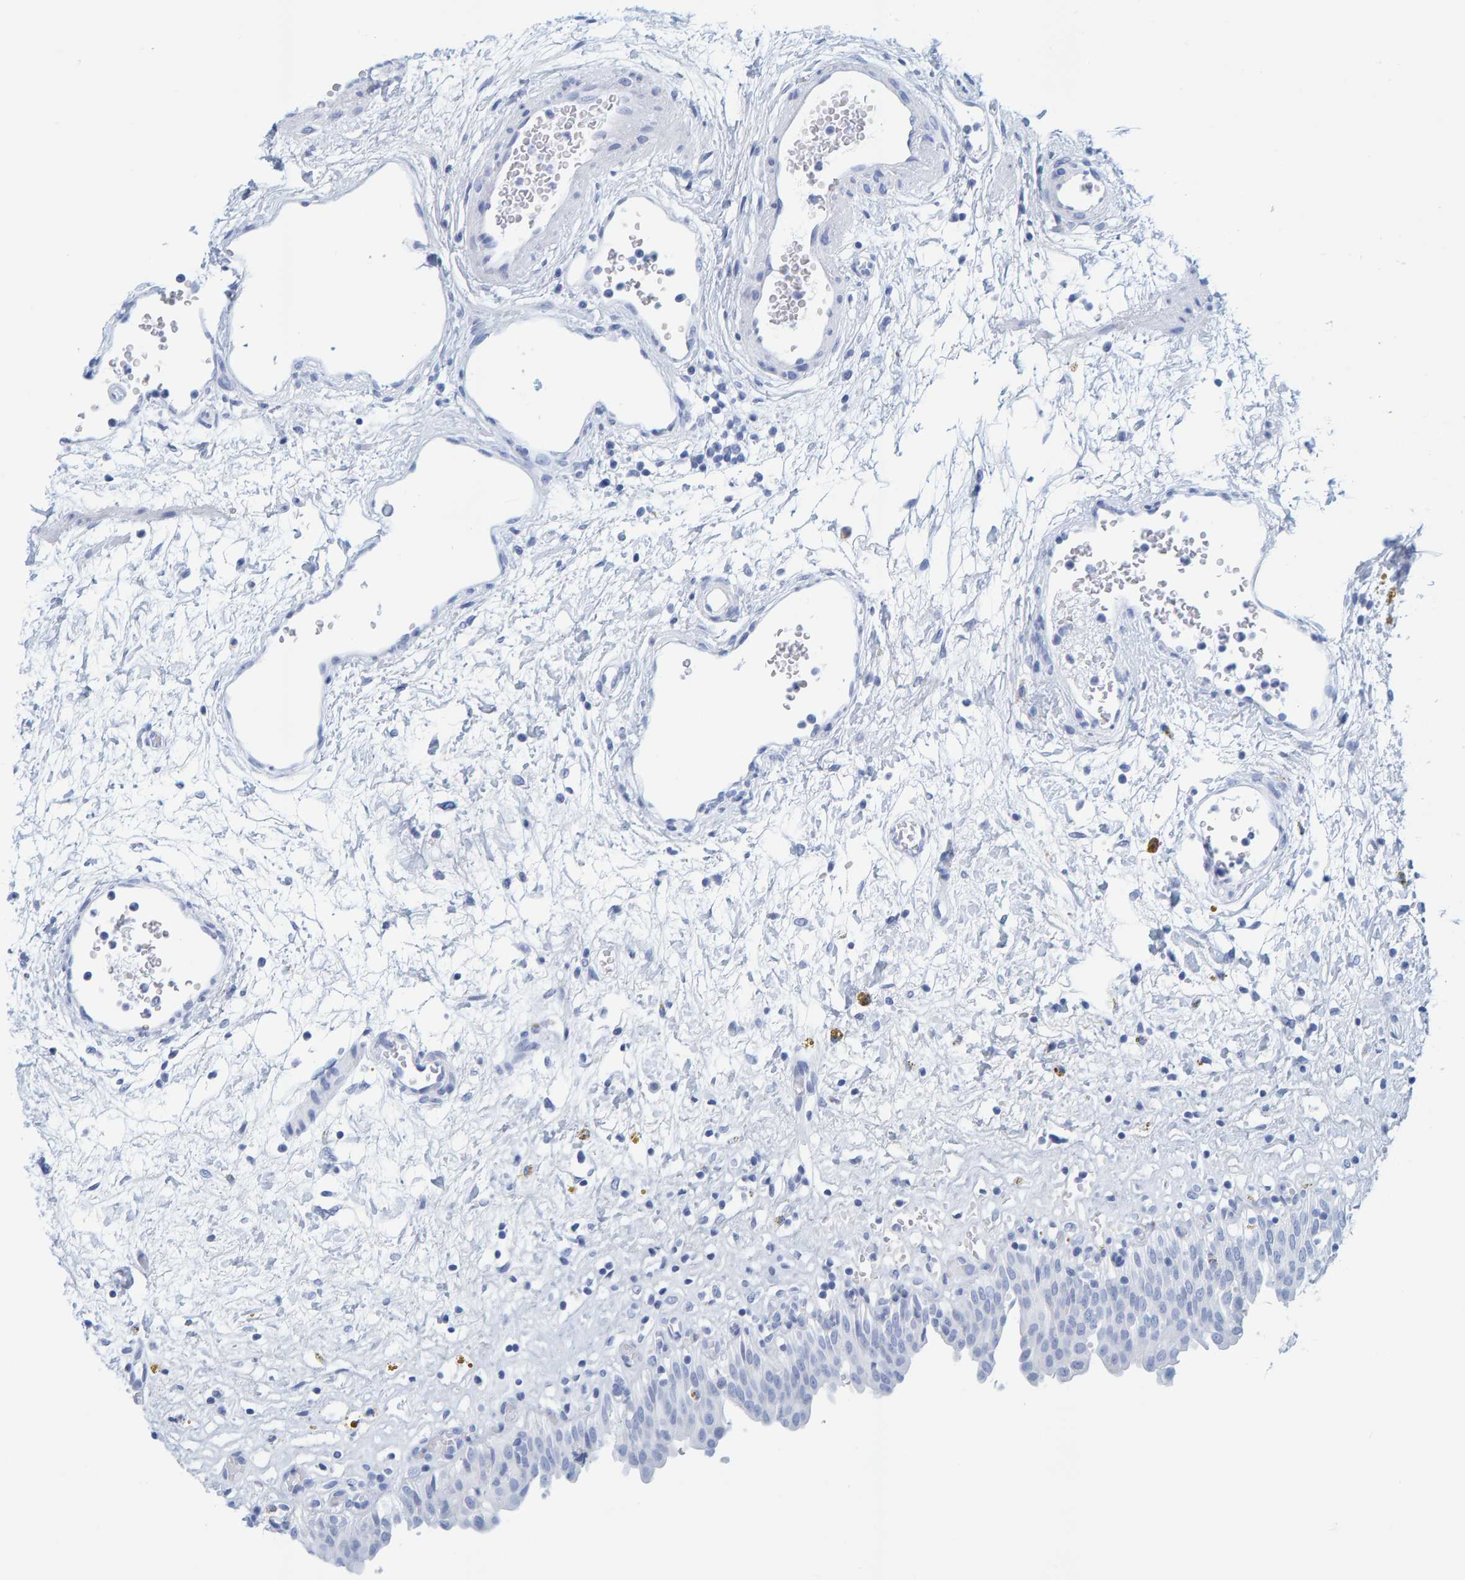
{"staining": {"intensity": "negative", "quantity": "none", "location": "none"}, "tissue": "urinary bladder", "cell_type": "Urothelial cells", "image_type": "normal", "snomed": [{"axis": "morphology", "description": "Urothelial carcinoma, High grade"}, {"axis": "topography", "description": "Urinary bladder"}], "caption": "Urinary bladder stained for a protein using immunohistochemistry reveals no staining urothelial cells.", "gene": "SFTPC", "patient": {"sex": "male", "age": 46}}